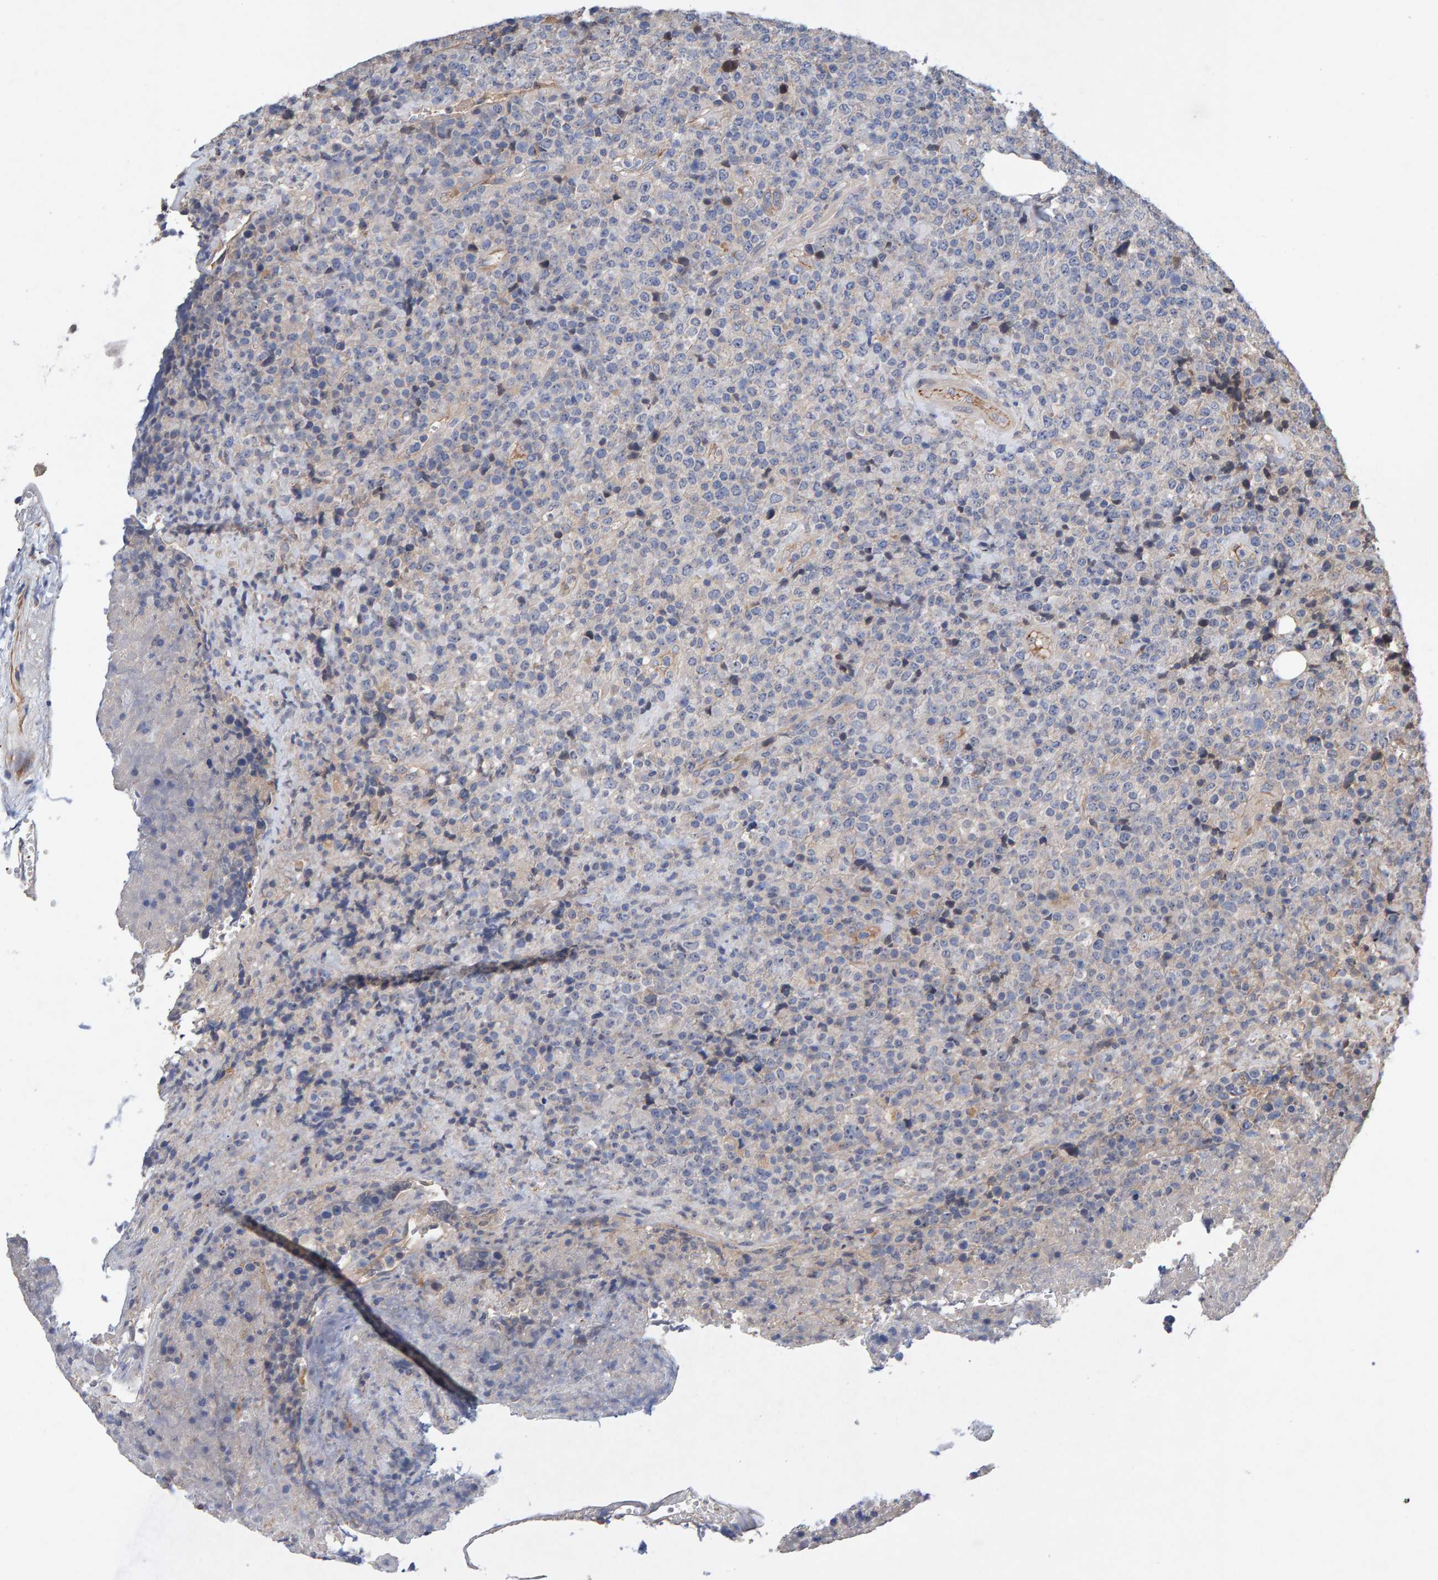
{"staining": {"intensity": "negative", "quantity": "none", "location": "none"}, "tissue": "lymphoma", "cell_type": "Tumor cells", "image_type": "cancer", "snomed": [{"axis": "morphology", "description": "Malignant lymphoma, non-Hodgkin's type, High grade"}, {"axis": "topography", "description": "Lymph node"}], "caption": "Tumor cells are negative for protein expression in human lymphoma.", "gene": "EFR3A", "patient": {"sex": "male", "age": 13}}